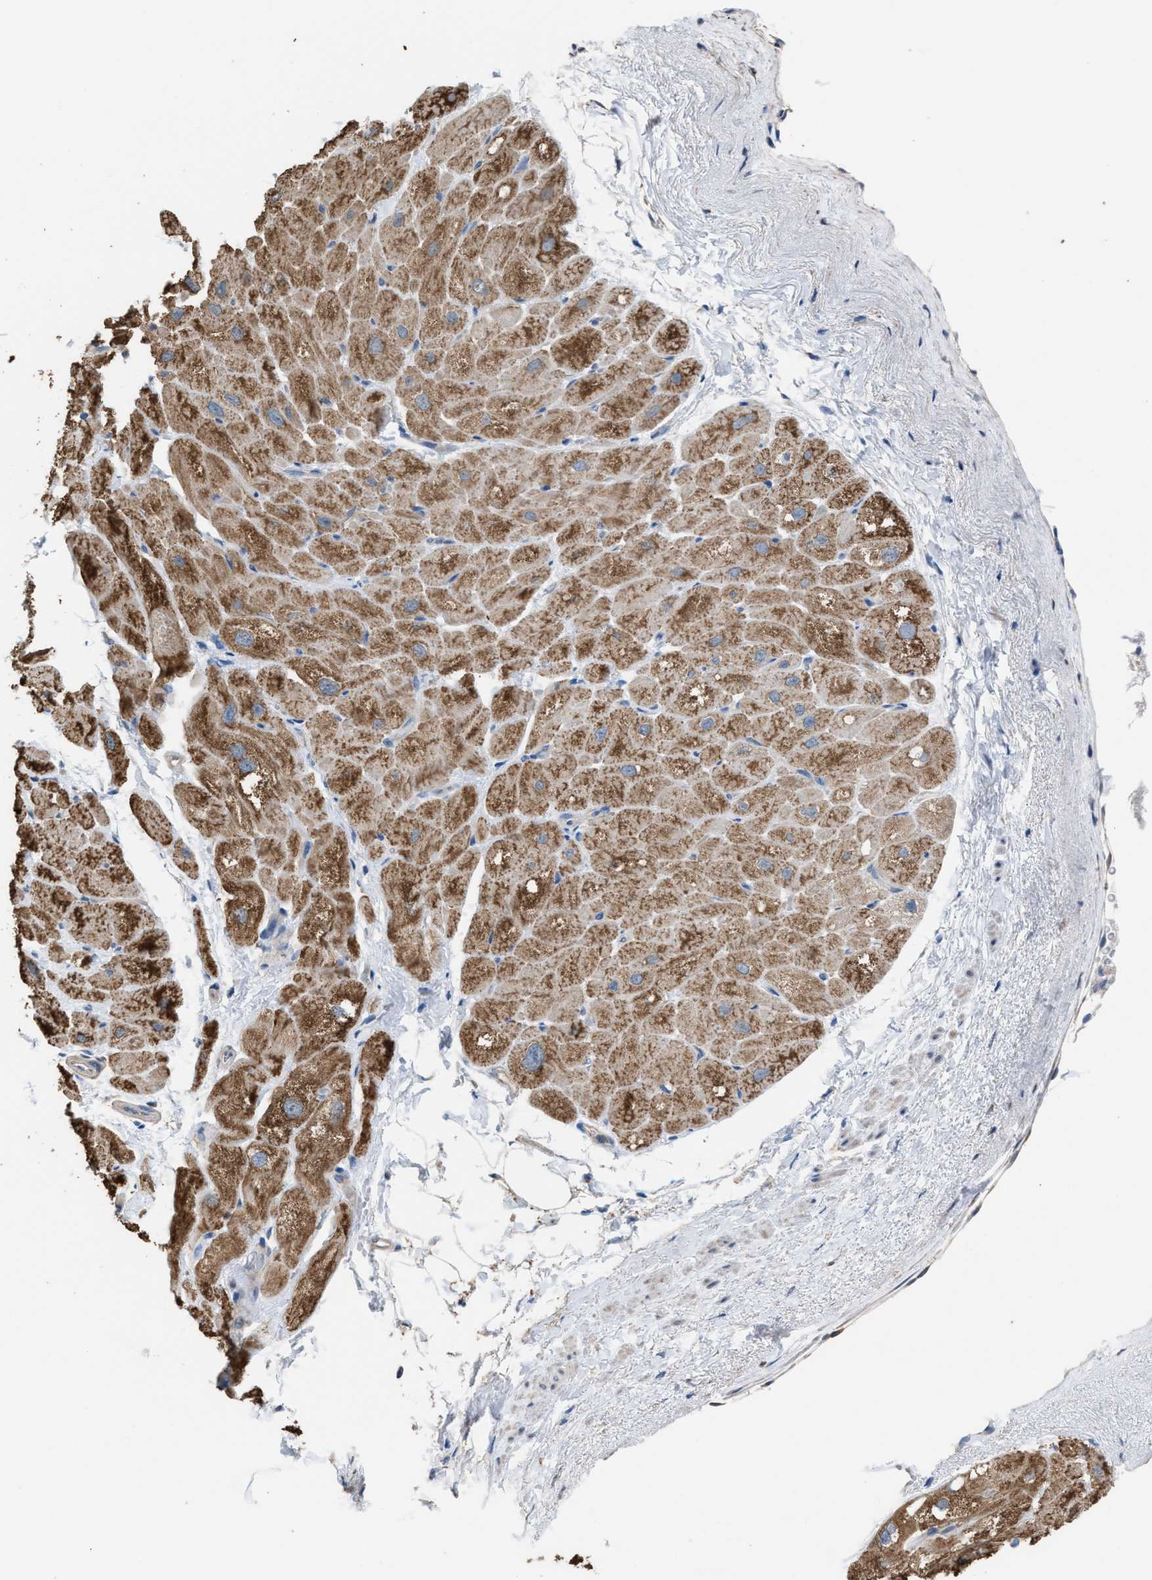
{"staining": {"intensity": "moderate", "quantity": ">75%", "location": "cytoplasmic/membranous"}, "tissue": "heart muscle", "cell_type": "Cardiomyocytes", "image_type": "normal", "snomed": [{"axis": "morphology", "description": "Normal tissue, NOS"}, {"axis": "topography", "description": "Heart"}], "caption": "Immunohistochemical staining of normal human heart muscle demonstrates moderate cytoplasmic/membranous protein expression in approximately >75% of cardiomyocytes. (IHC, brightfield microscopy, high magnification).", "gene": "NQO2", "patient": {"sex": "male", "age": 49}}